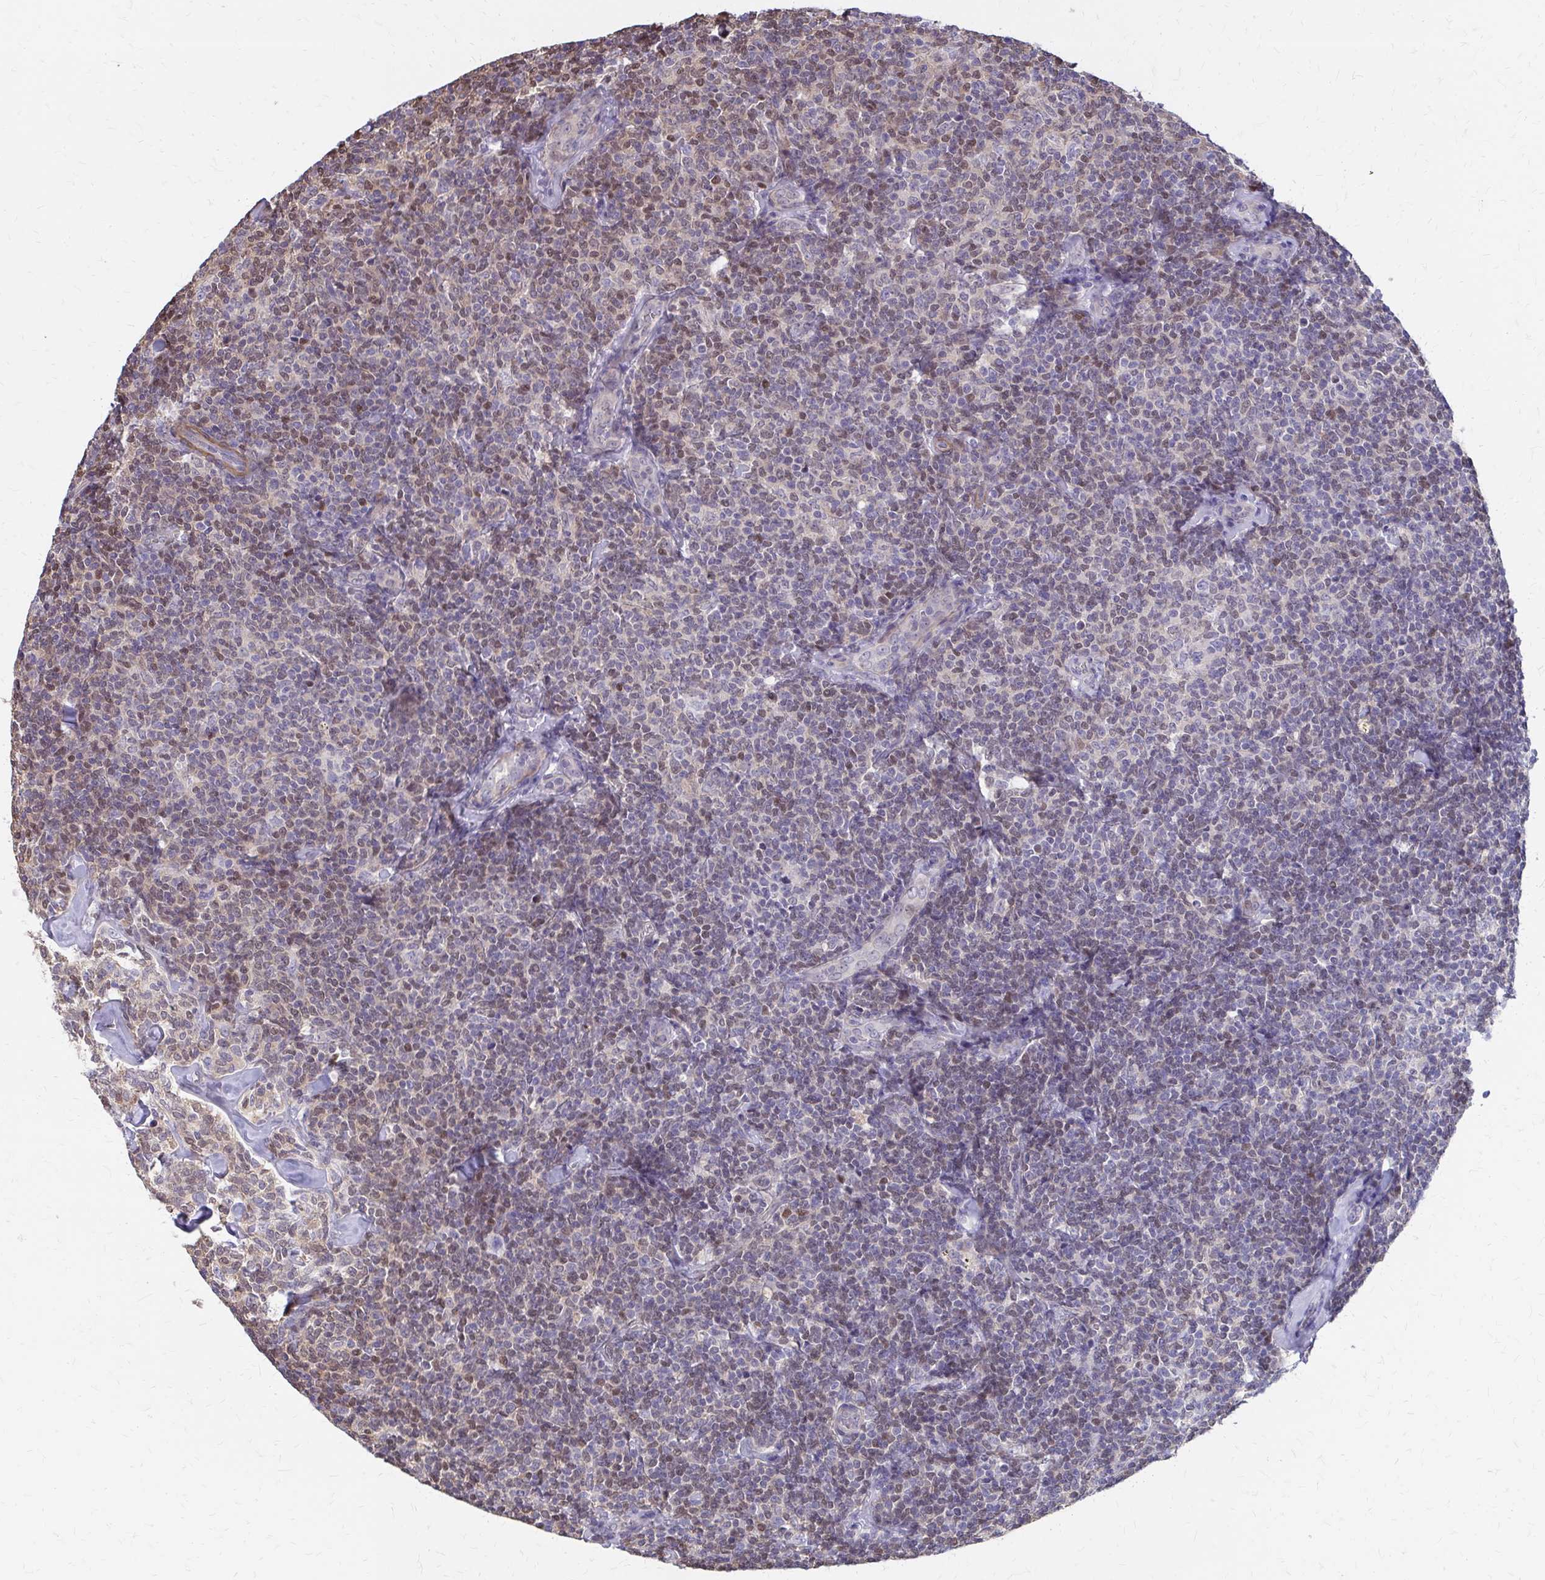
{"staining": {"intensity": "weak", "quantity": "<25%", "location": "nuclear"}, "tissue": "lymphoma", "cell_type": "Tumor cells", "image_type": "cancer", "snomed": [{"axis": "morphology", "description": "Malignant lymphoma, non-Hodgkin's type, Low grade"}, {"axis": "topography", "description": "Lymph node"}], "caption": "Human low-grade malignant lymphoma, non-Hodgkin's type stained for a protein using IHC shows no positivity in tumor cells.", "gene": "IFI44L", "patient": {"sex": "female", "age": 56}}